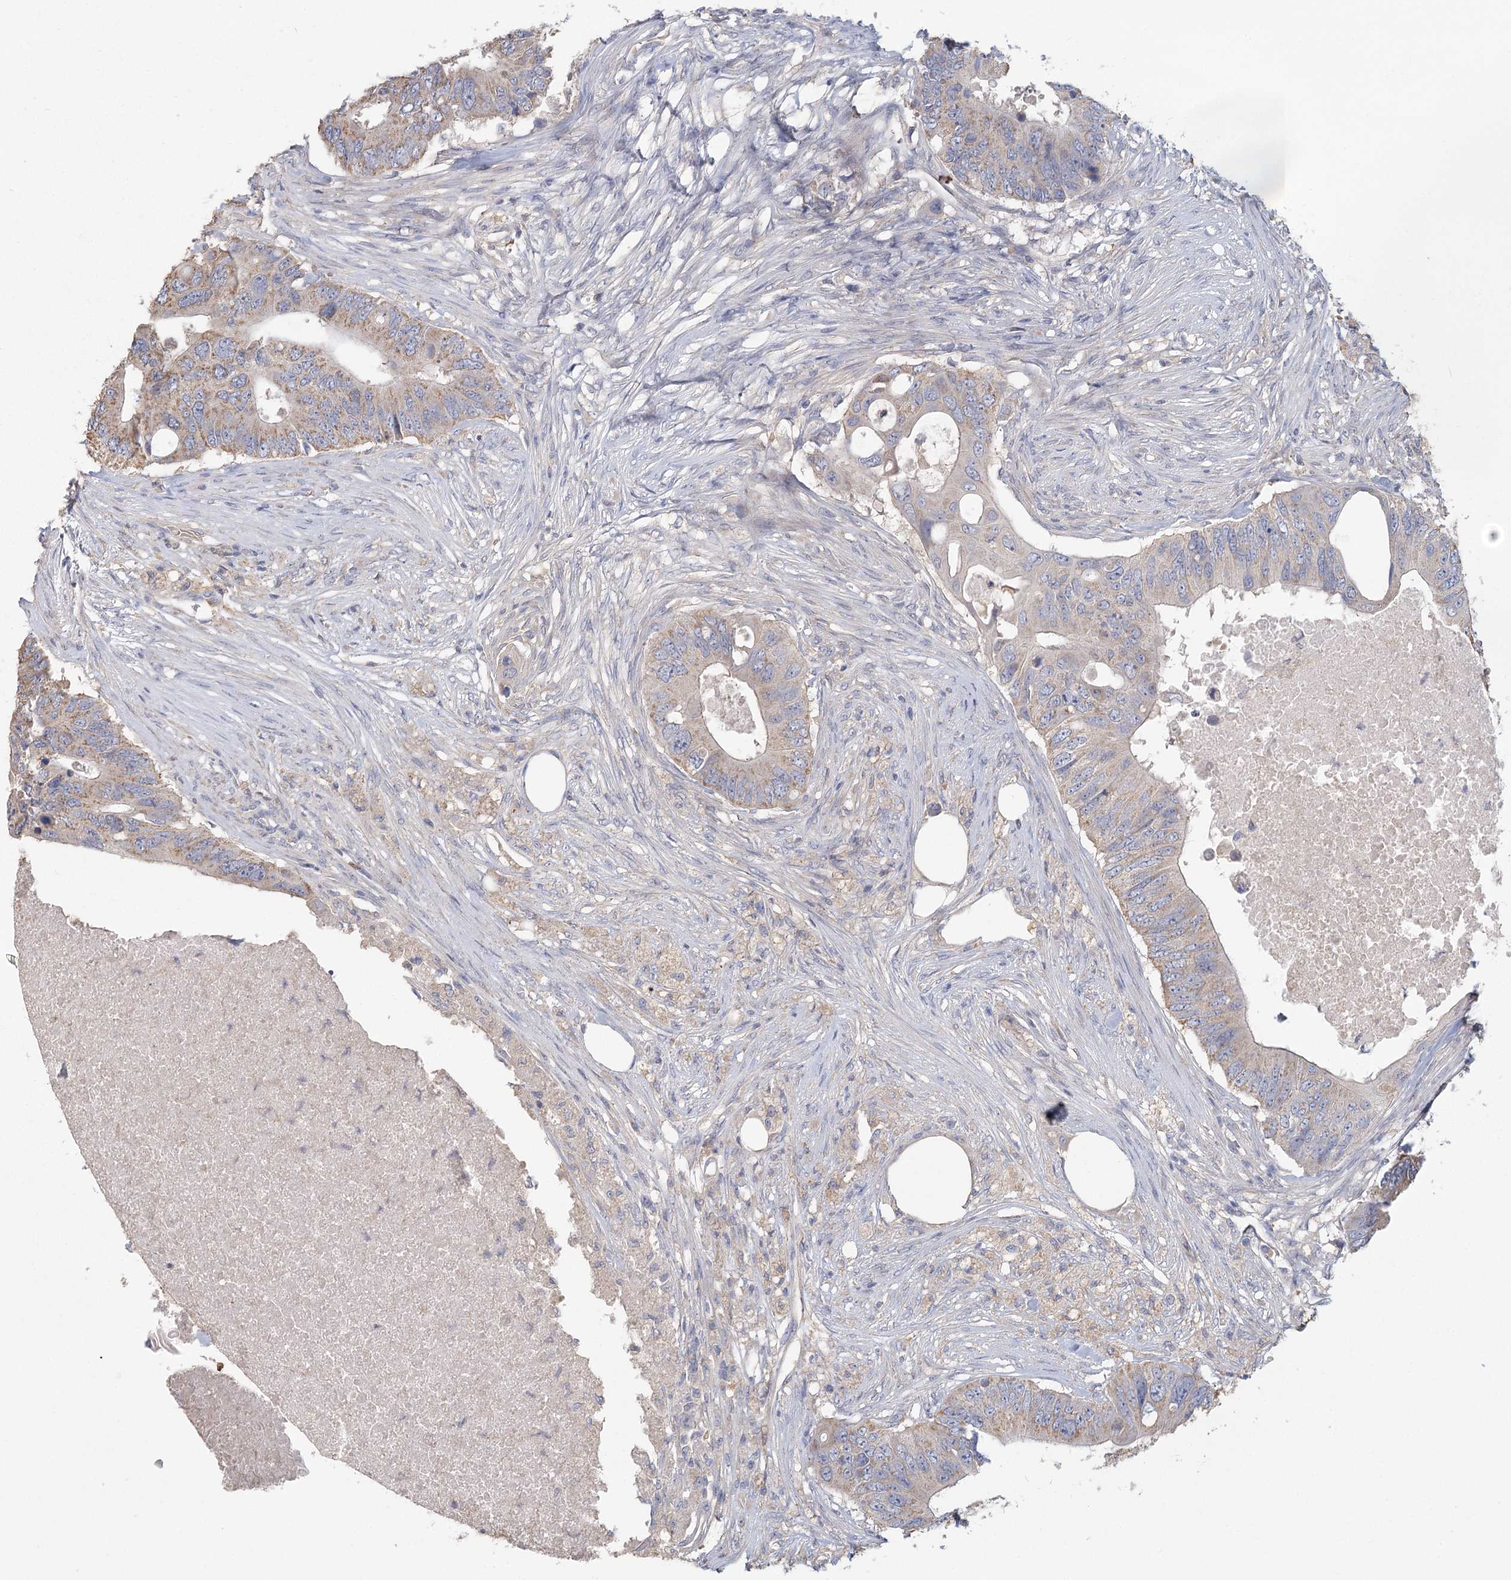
{"staining": {"intensity": "weak", "quantity": ">75%", "location": "cytoplasmic/membranous"}, "tissue": "colorectal cancer", "cell_type": "Tumor cells", "image_type": "cancer", "snomed": [{"axis": "morphology", "description": "Adenocarcinoma, NOS"}, {"axis": "topography", "description": "Colon"}], "caption": "A photomicrograph of human colorectal cancer (adenocarcinoma) stained for a protein displays weak cytoplasmic/membranous brown staining in tumor cells. (DAB (3,3'-diaminobenzidine) IHC, brown staining for protein, blue staining for nuclei).", "gene": "CNTLN", "patient": {"sex": "male", "age": 71}}